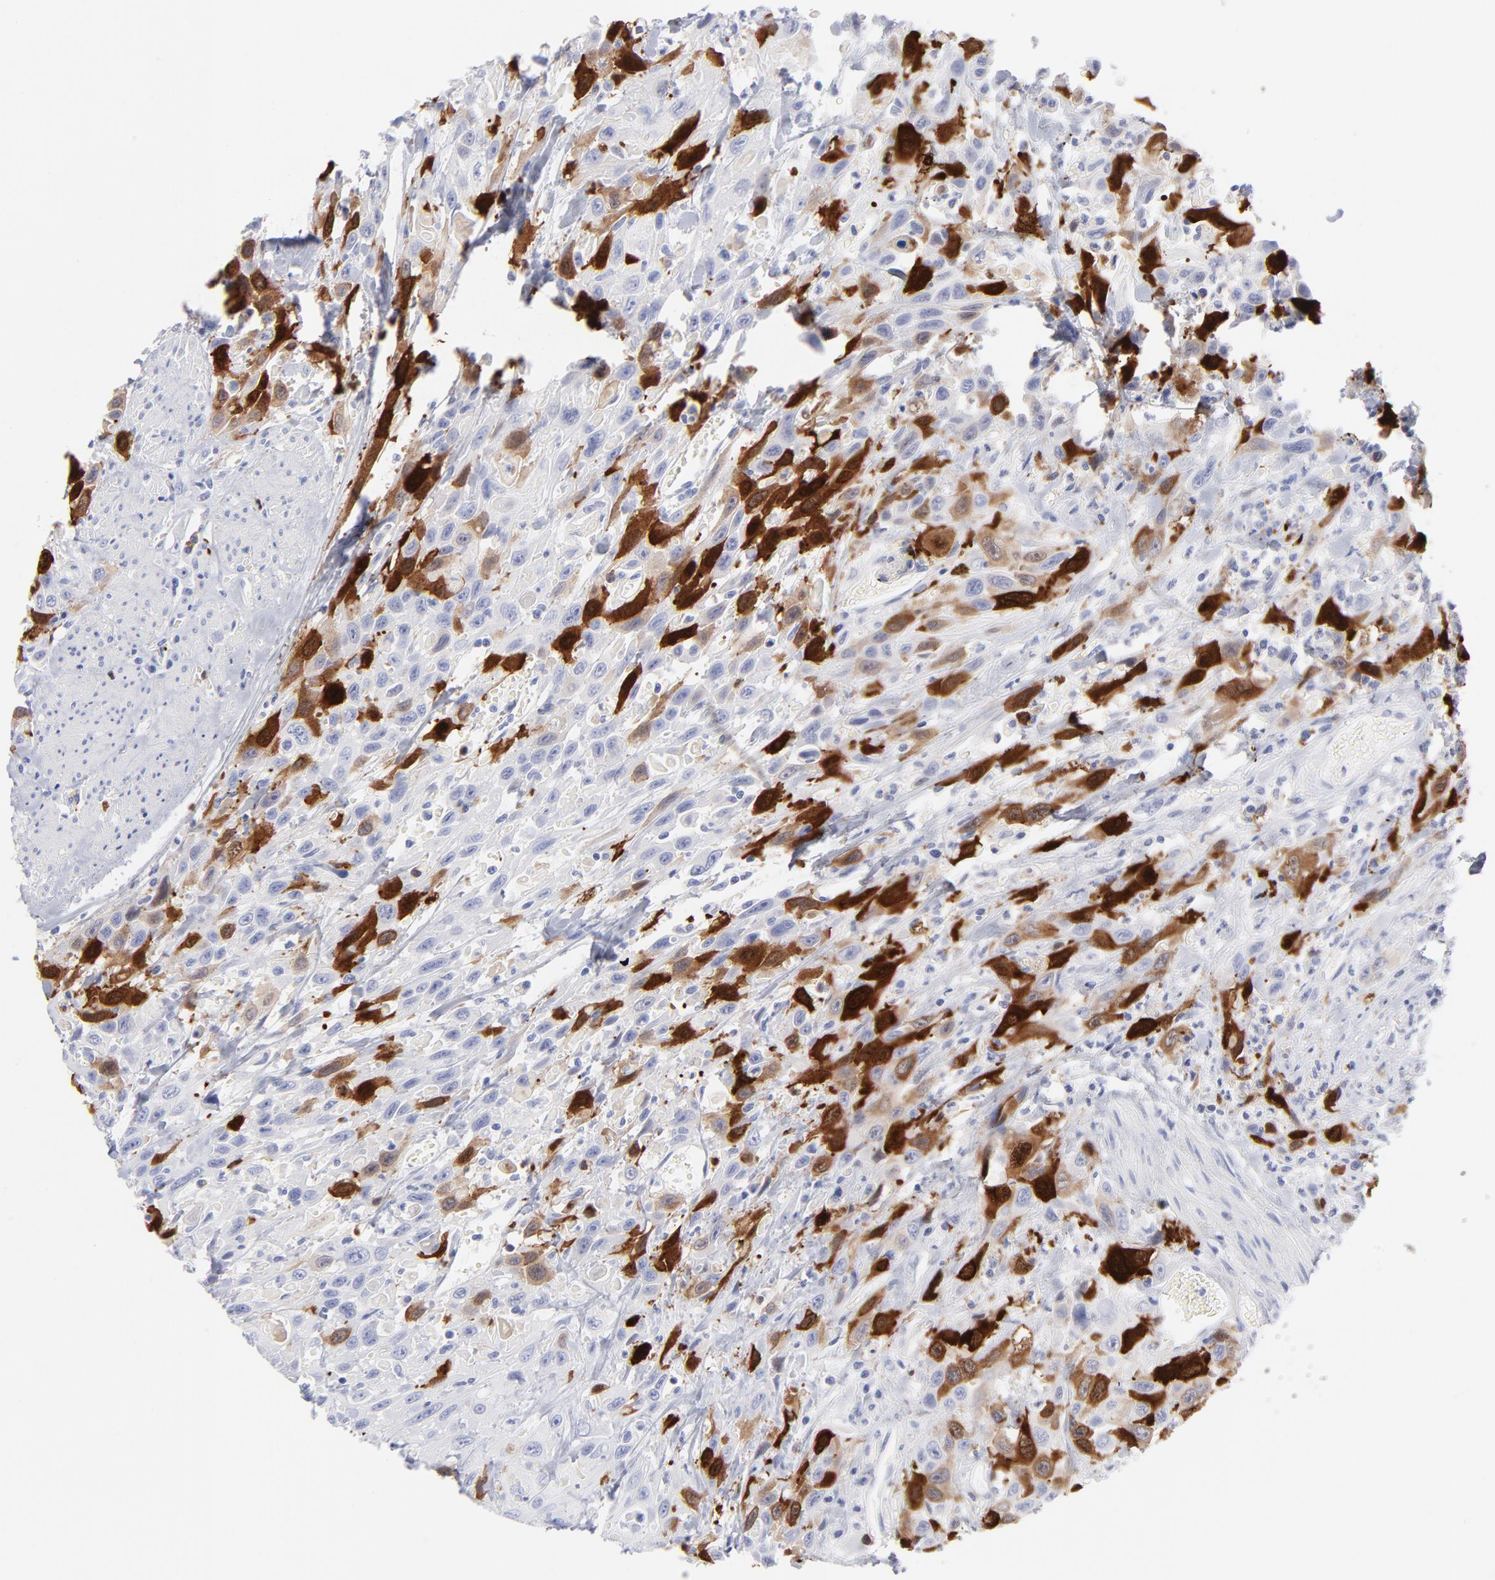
{"staining": {"intensity": "strong", "quantity": "<25%", "location": "cytoplasmic/membranous"}, "tissue": "urothelial cancer", "cell_type": "Tumor cells", "image_type": "cancer", "snomed": [{"axis": "morphology", "description": "Urothelial carcinoma, High grade"}, {"axis": "topography", "description": "Urinary bladder"}], "caption": "Immunohistochemical staining of human urothelial cancer demonstrates medium levels of strong cytoplasmic/membranous protein staining in about <25% of tumor cells.", "gene": "CCNB1", "patient": {"sex": "female", "age": 84}}